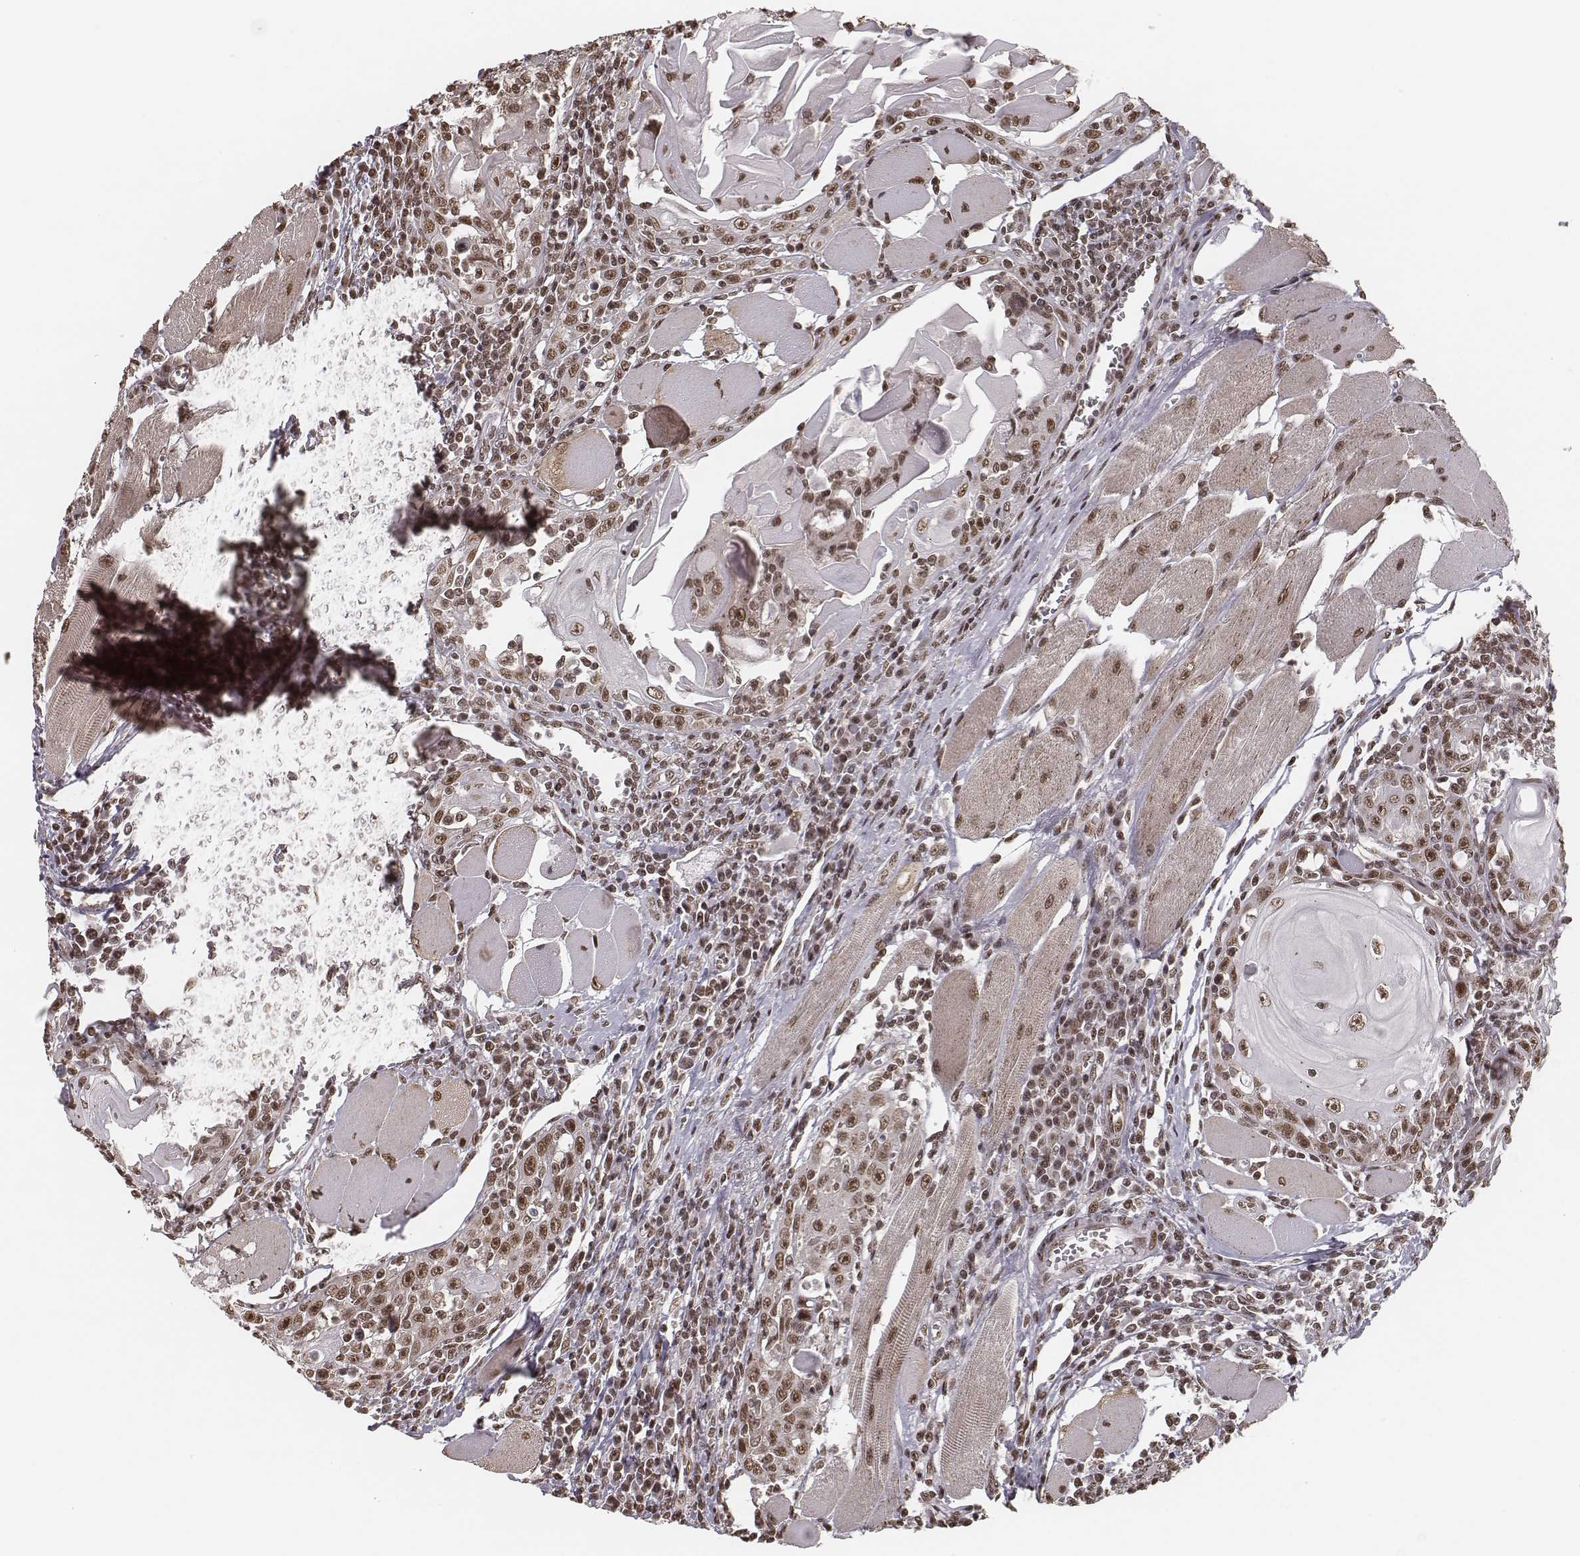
{"staining": {"intensity": "moderate", "quantity": ">75%", "location": "nuclear"}, "tissue": "head and neck cancer", "cell_type": "Tumor cells", "image_type": "cancer", "snomed": [{"axis": "morphology", "description": "Normal tissue, NOS"}, {"axis": "morphology", "description": "Squamous cell carcinoma, NOS"}, {"axis": "topography", "description": "Oral tissue"}, {"axis": "topography", "description": "Head-Neck"}], "caption": "Immunohistochemistry (IHC) (DAB (3,3'-diaminobenzidine)) staining of head and neck cancer reveals moderate nuclear protein expression in about >75% of tumor cells. (Stains: DAB (3,3'-diaminobenzidine) in brown, nuclei in blue, Microscopy: brightfield microscopy at high magnification).", "gene": "HMGA2", "patient": {"sex": "male", "age": 52}}